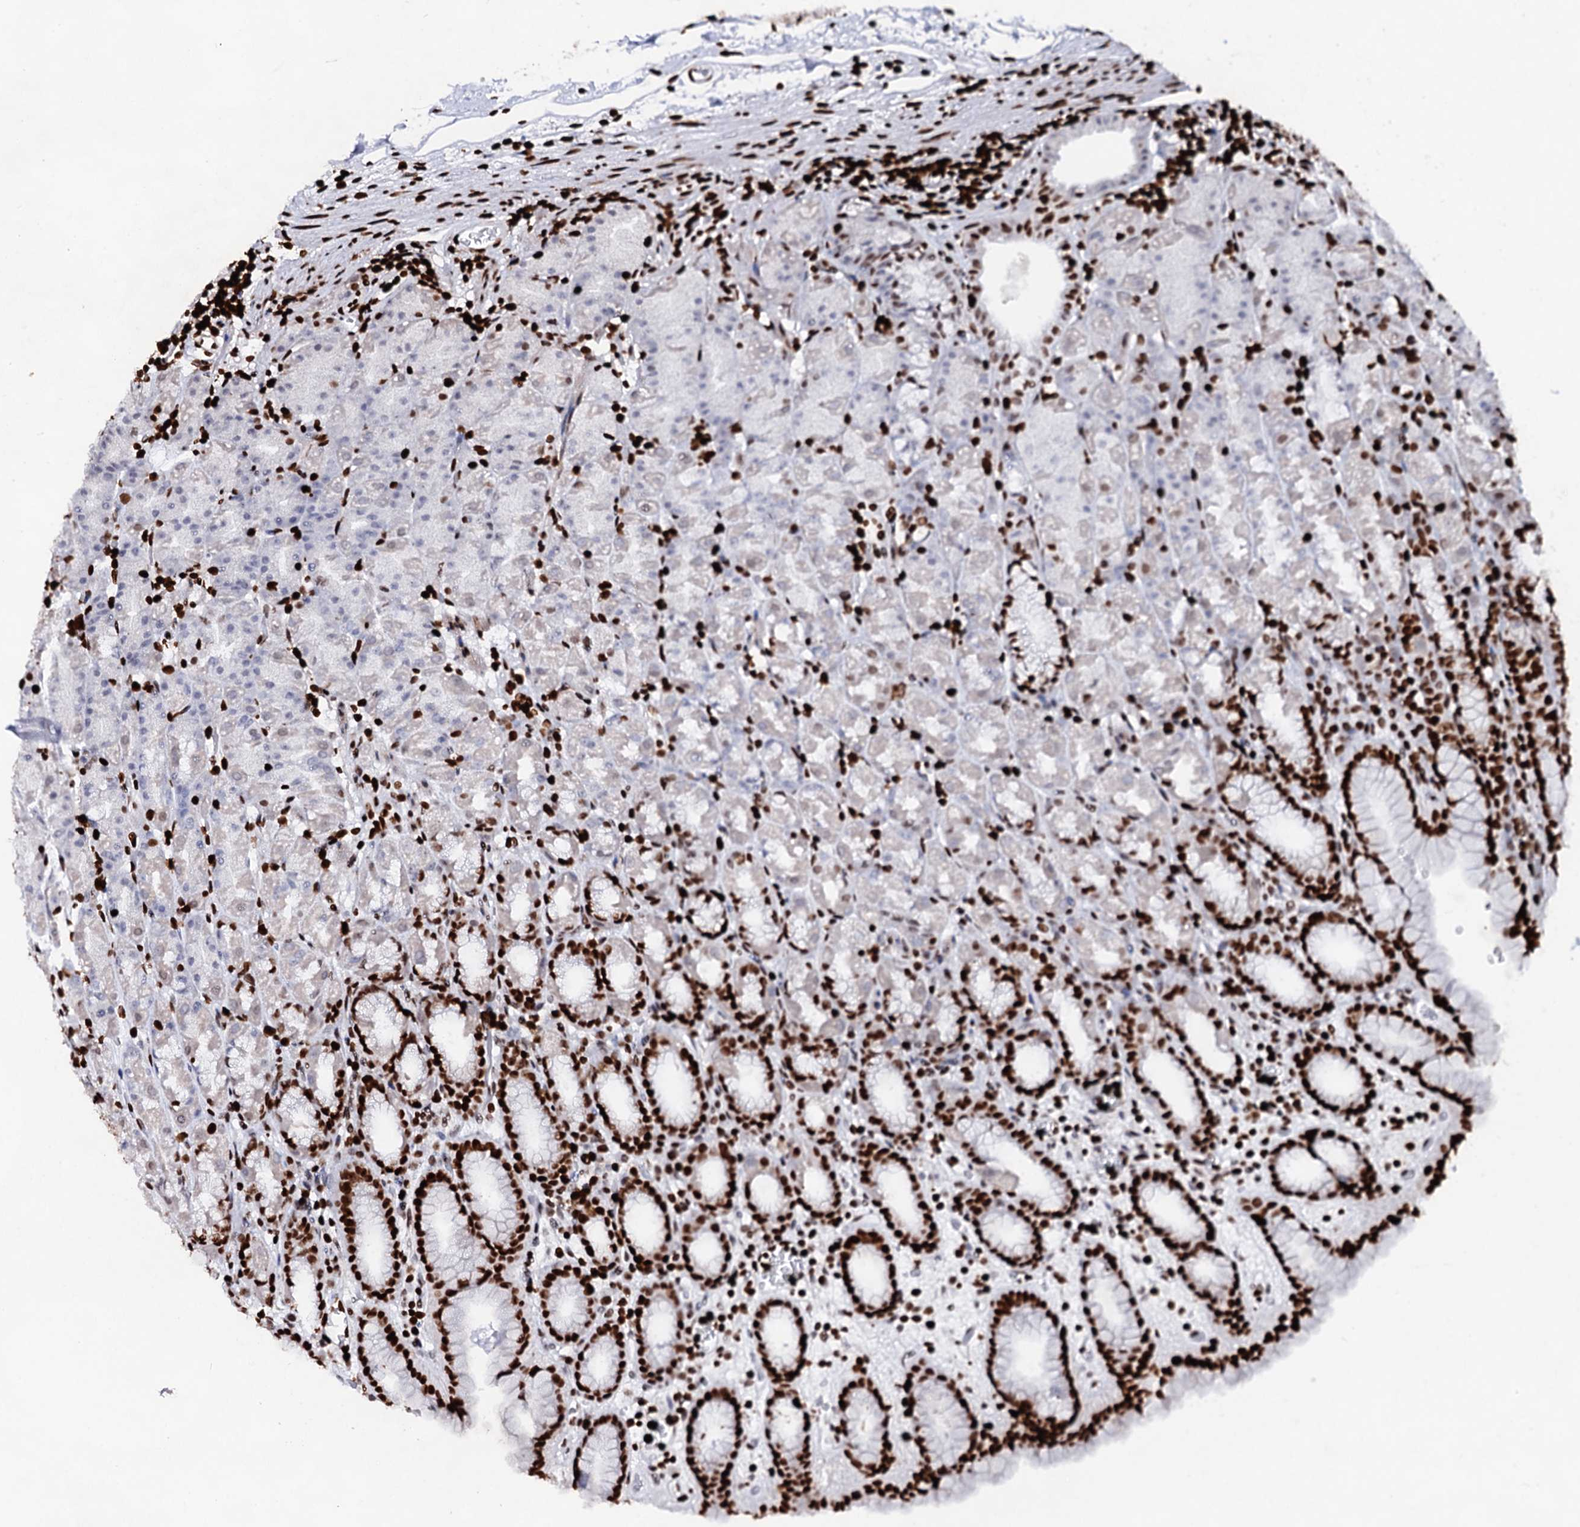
{"staining": {"intensity": "strong", "quantity": "25%-75%", "location": "nuclear"}, "tissue": "stomach", "cell_type": "Glandular cells", "image_type": "normal", "snomed": [{"axis": "morphology", "description": "Normal tissue, NOS"}, {"axis": "topography", "description": "Stomach, upper"}], "caption": "High-power microscopy captured an immunohistochemistry (IHC) micrograph of unremarkable stomach, revealing strong nuclear expression in about 25%-75% of glandular cells.", "gene": "HMGB2", "patient": {"sex": "male", "age": 68}}